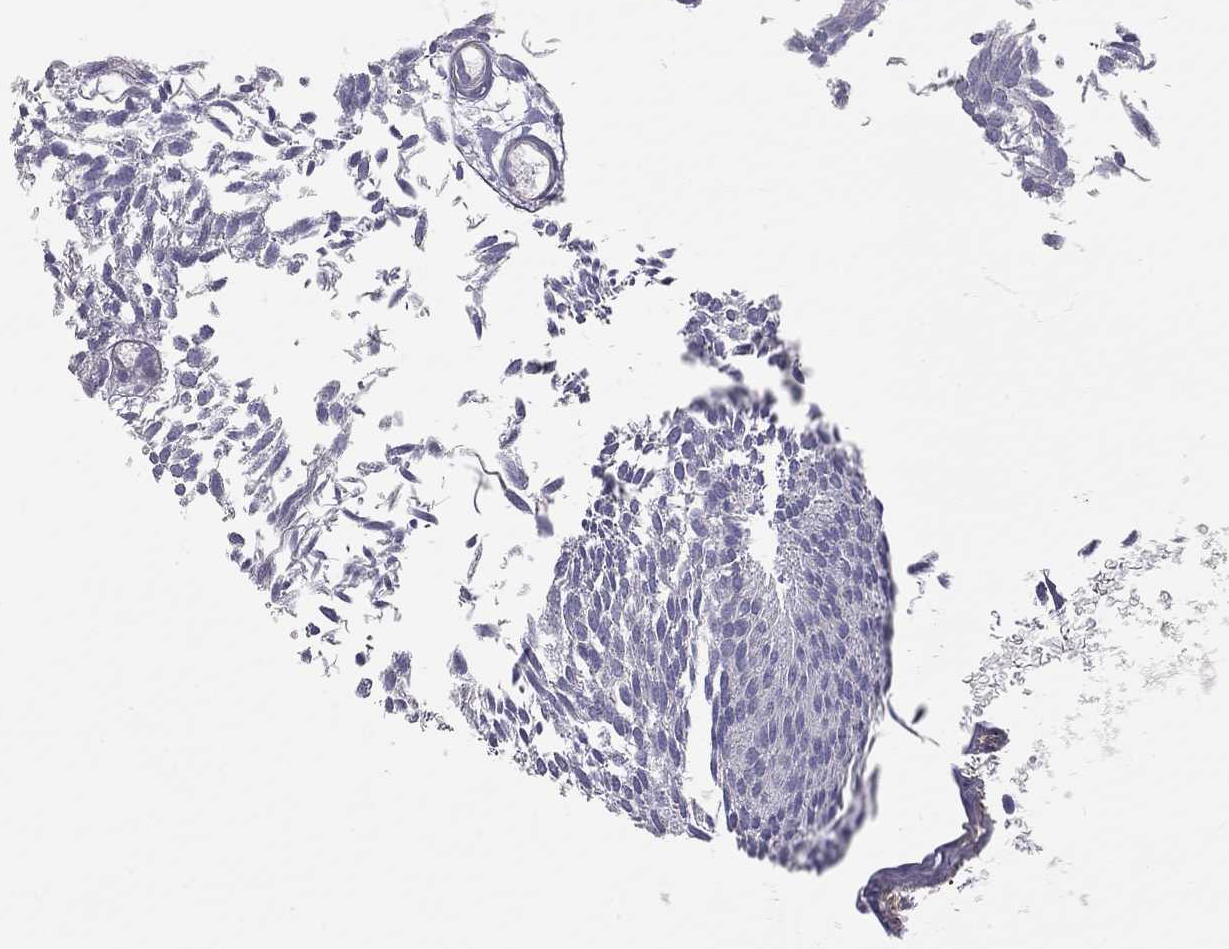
{"staining": {"intensity": "negative", "quantity": "none", "location": "none"}, "tissue": "urothelial cancer", "cell_type": "Tumor cells", "image_type": "cancer", "snomed": [{"axis": "morphology", "description": "Urothelial carcinoma, Low grade"}, {"axis": "topography", "description": "Urinary bladder"}], "caption": "A photomicrograph of human urothelial cancer is negative for staining in tumor cells.", "gene": "GPRC5B", "patient": {"sex": "male", "age": 63}}